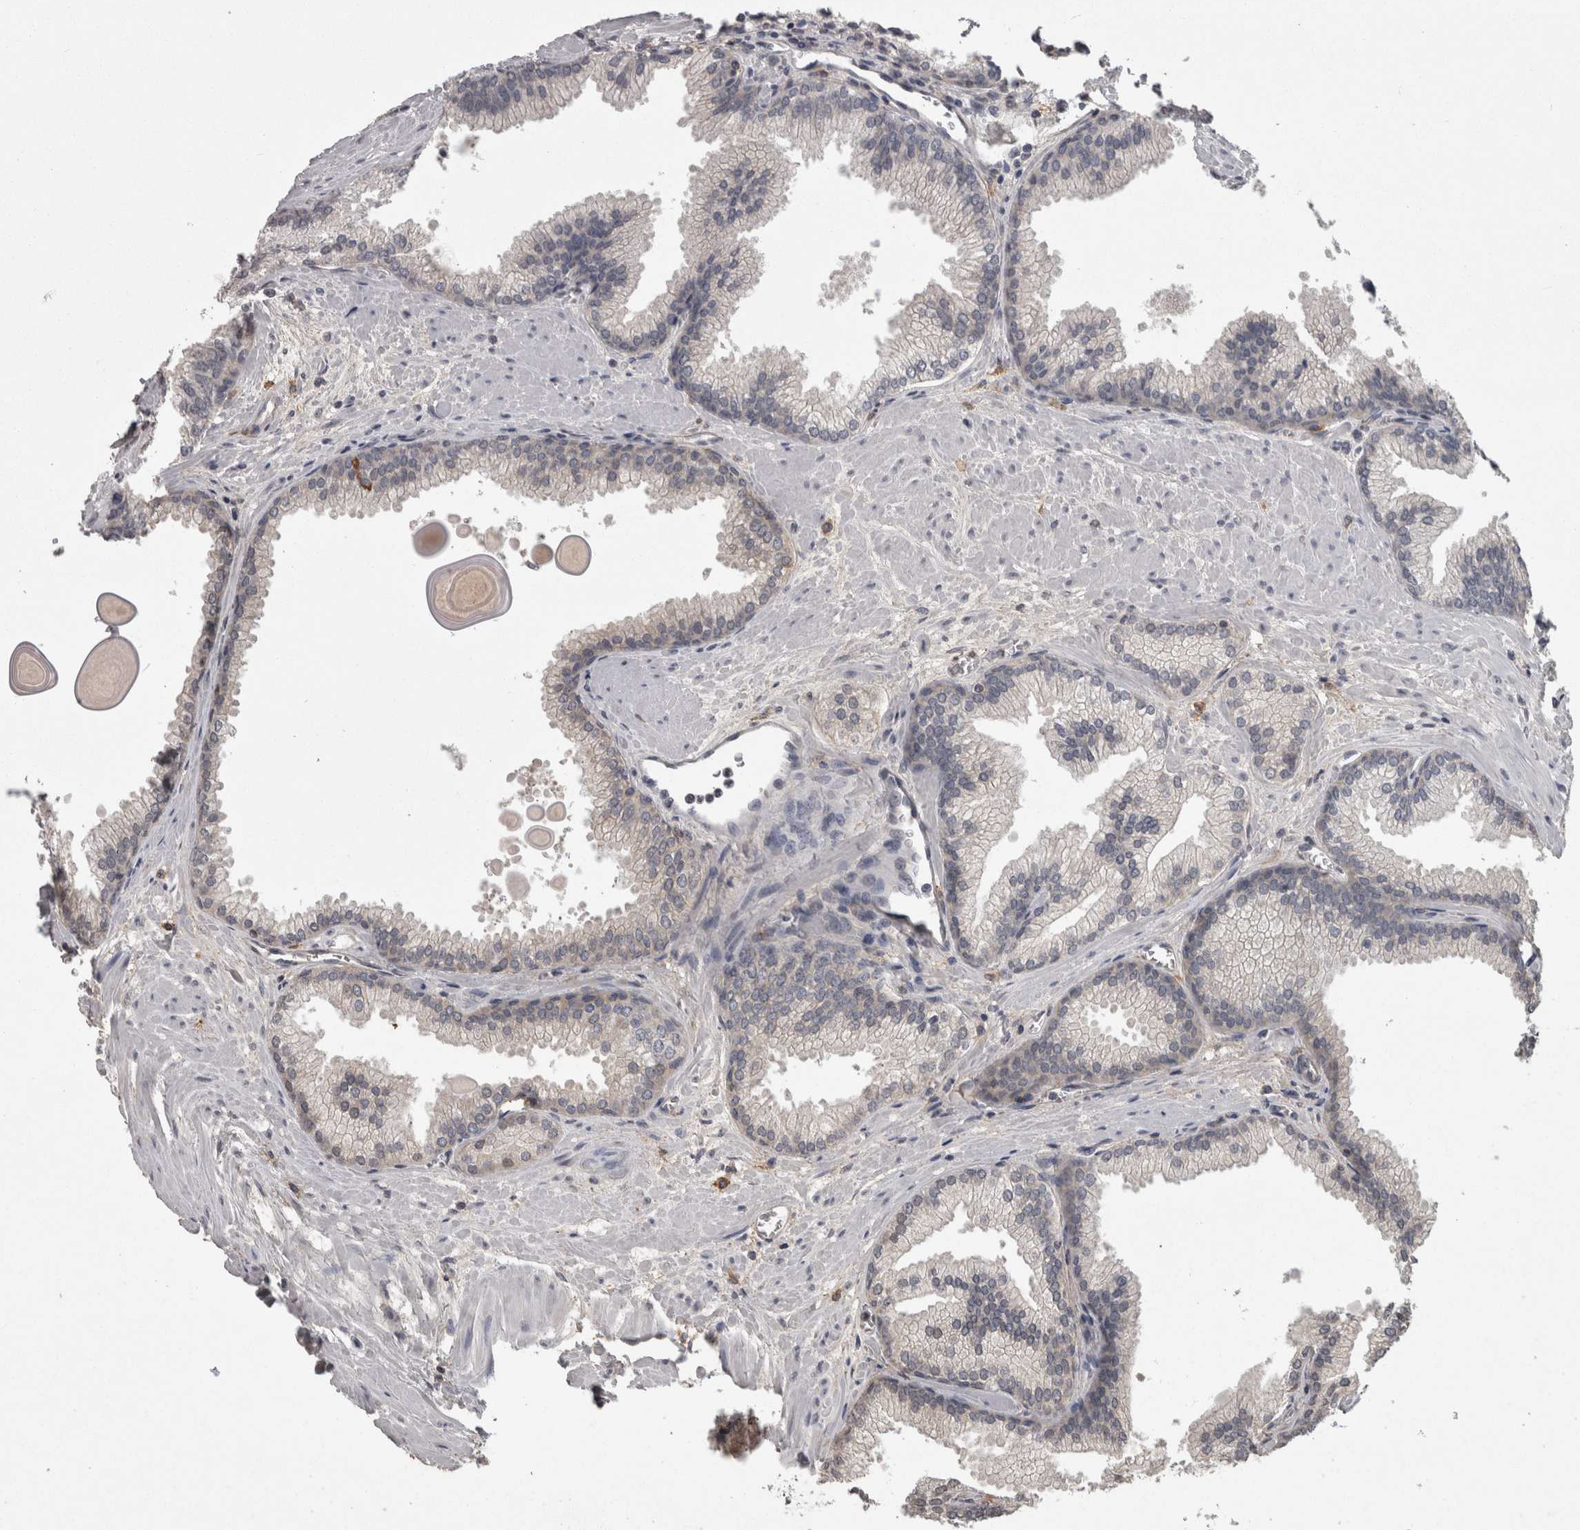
{"staining": {"intensity": "negative", "quantity": "none", "location": "none"}, "tissue": "prostate cancer", "cell_type": "Tumor cells", "image_type": "cancer", "snomed": [{"axis": "morphology", "description": "Adenocarcinoma, Low grade"}, {"axis": "topography", "description": "Prostate"}], "caption": "Immunohistochemical staining of human prostate adenocarcinoma (low-grade) demonstrates no significant expression in tumor cells.", "gene": "PON3", "patient": {"sex": "male", "age": 59}}